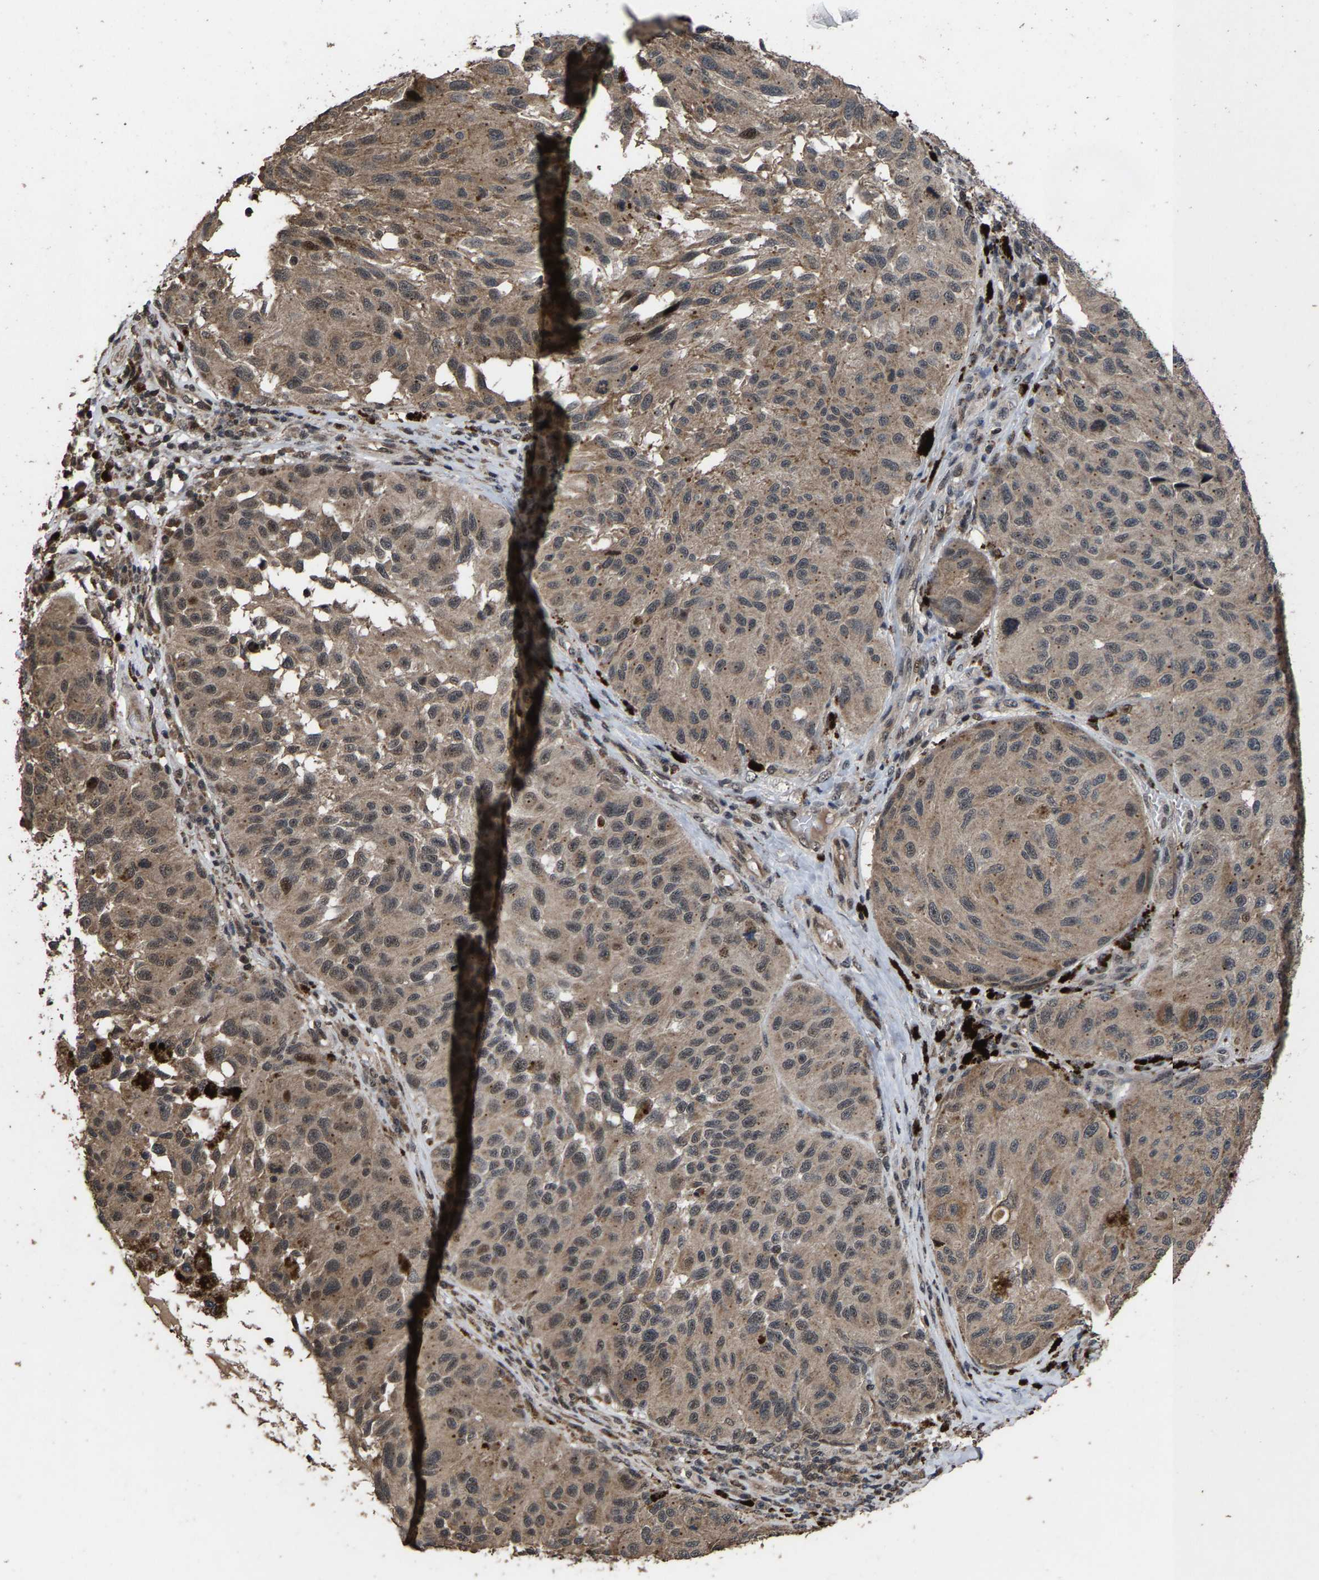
{"staining": {"intensity": "weak", "quantity": ">75%", "location": "cytoplasmic/membranous,nuclear"}, "tissue": "melanoma", "cell_type": "Tumor cells", "image_type": "cancer", "snomed": [{"axis": "morphology", "description": "Malignant melanoma, NOS"}, {"axis": "topography", "description": "Skin"}], "caption": "Immunohistochemistry histopathology image of neoplastic tissue: human melanoma stained using immunohistochemistry (IHC) displays low levels of weak protein expression localized specifically in the cytoplasmic/membranous and nuclear of tumor cells, appearing as a cytoplasmic/membranous and nuclear brown color.", "gene": "HAUS6", "patient": {"sex": "female", "age": 73}}